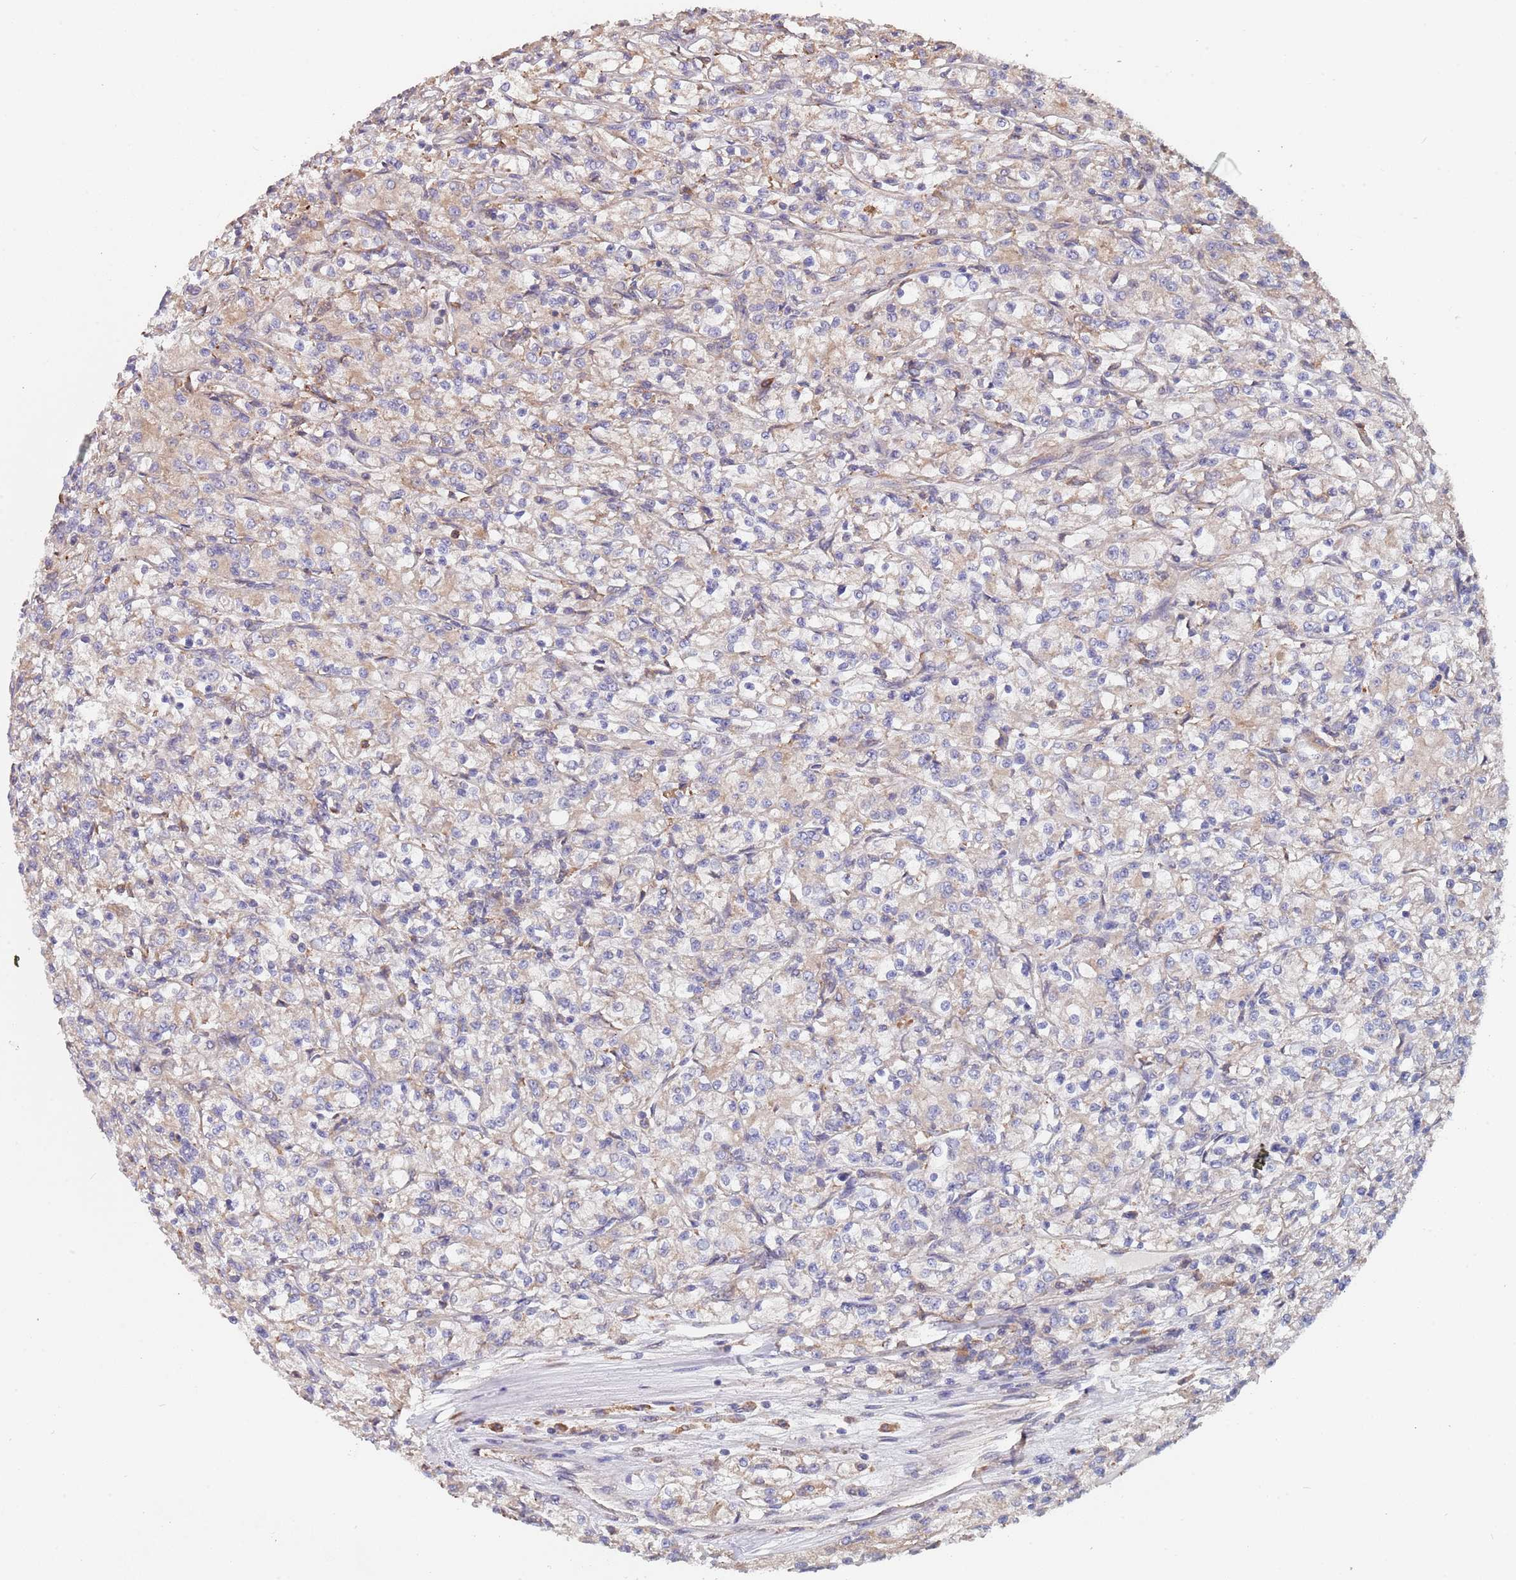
{"staining": {"intensity": "weak", "quantity": "25%-75%", "location": "cytoplasmic/membranous"}, "tissue": "renal cancer", "cell_type": "Tumor cells", "image_type": "cancer", "snomed": [{"axis": "morphology", "description": "Adenocarcinoma, NOS"}, {"axis": "topography", "description": "Kidney"}], "caption": "Immunohistochemical staining of human renal cancer (adenocarcinoma) exhibits low levels of weak cytoplasmic/membranous protein expression in about 25%-75% of tumor cells. (DAB (3,3'-diaminobenzidine) IHC, brown staining for protein, blue staining for nuclei).", "gene": "DCUN1D3", "patient": {"sex": "female", "age": 59}}